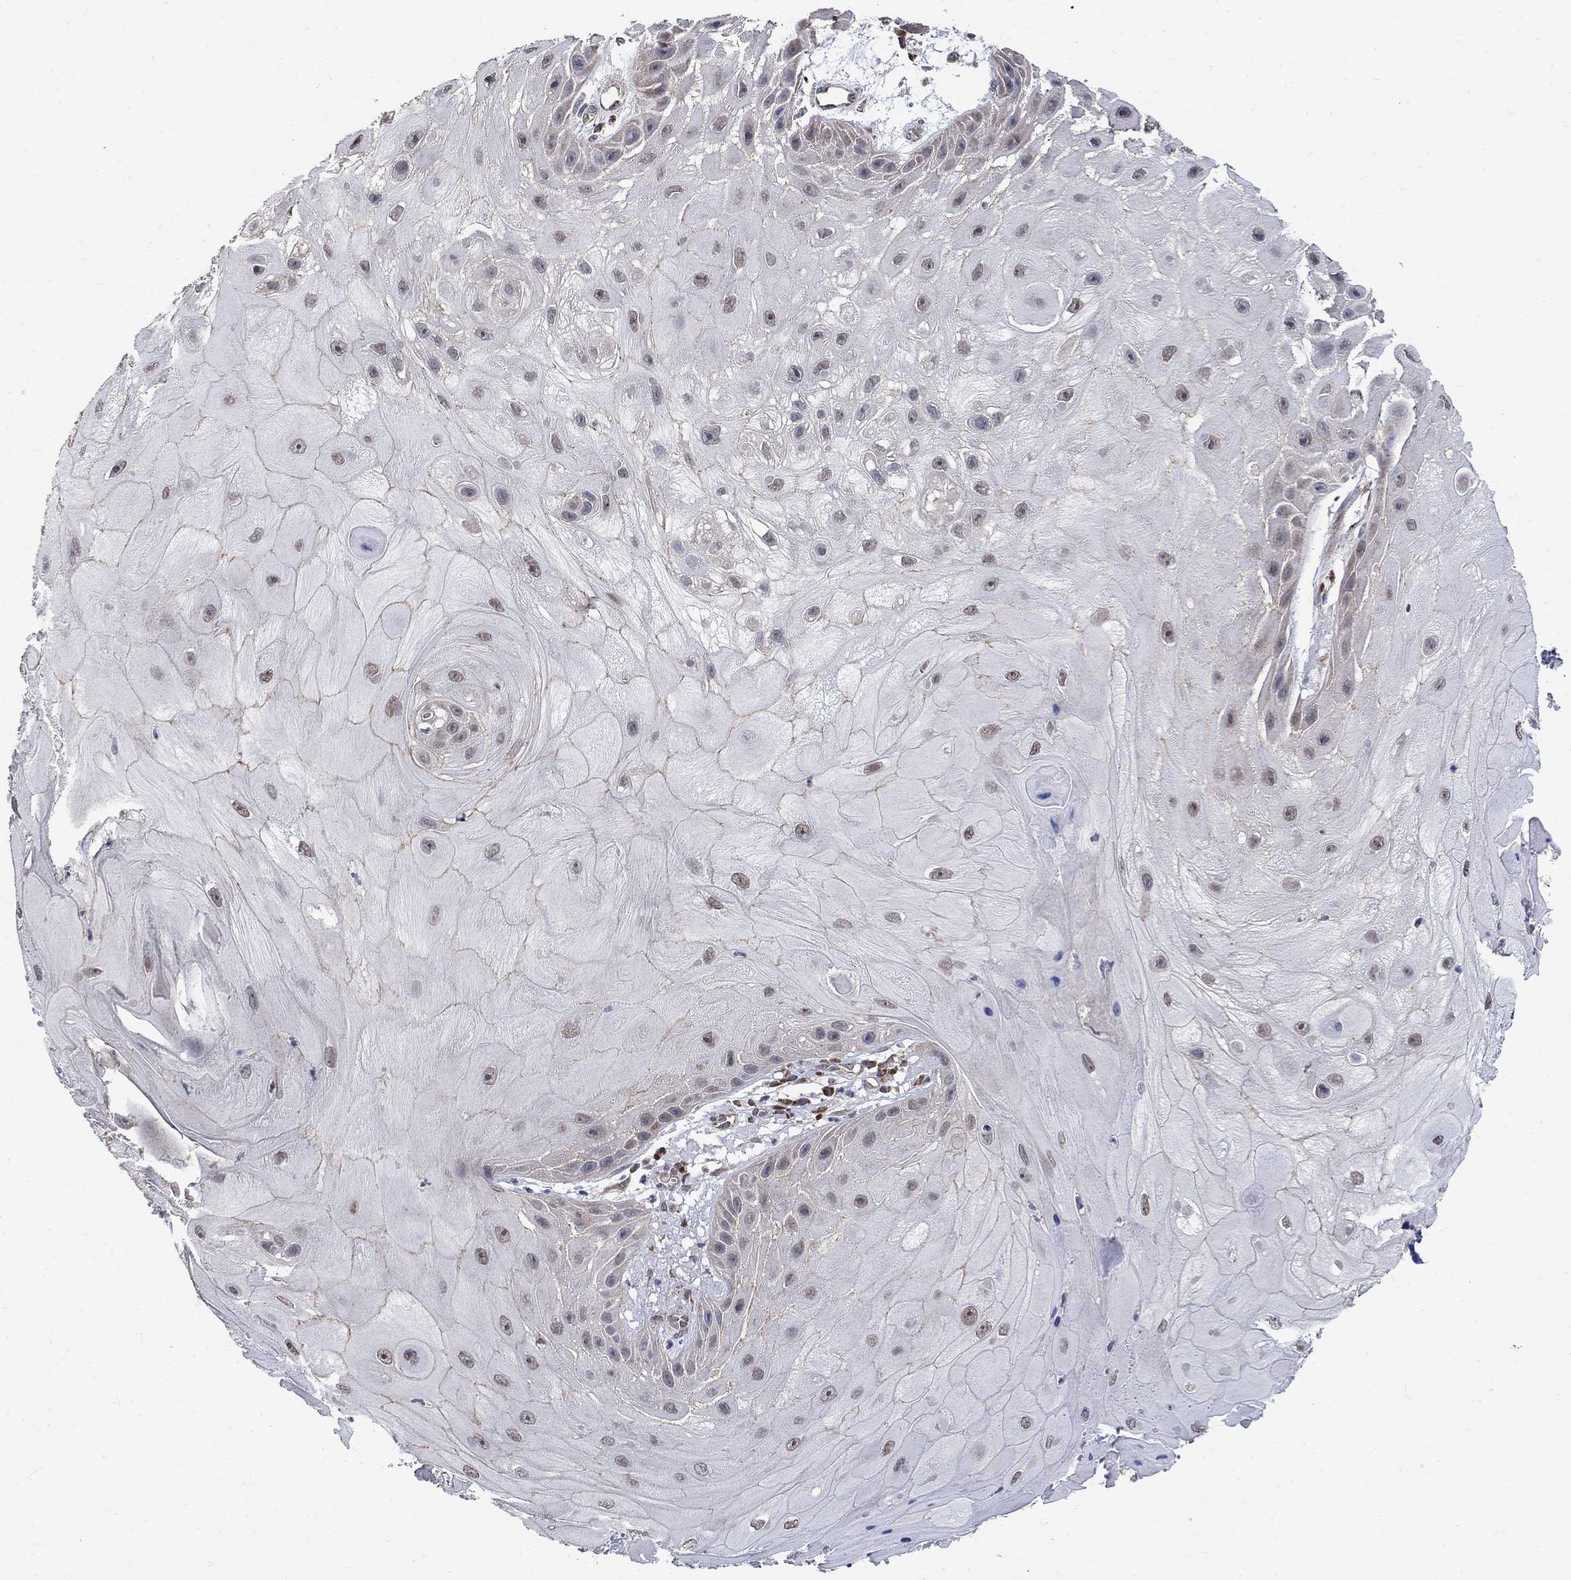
{"staining": {"intensity": "moderate", "quantity": "<25%", "location": "cytoplasmic/membranous,nuclear"}, "tissue": "skin cancer", "cell_type": "Tumor cells", "image_type": "cancer", "snomed": [{"axis": "morphology", "description": "Normal tissue, NOS"}, {"axis": "morphology", "description": "Squamous cell carcinoma, NOS"}, {"axis": "topography", "description": "Skin"}], "caption": "Skin squamous cell carcinoma tissue exhibits moderate cytoplasmic/membranous and nuclear staining in approximately <25% of tumor cells, visualized by immunohistochemistry. (IHC, brightfield microscopy, high magnification).", "gene": "ANKRA2", "patient": {"sex": "male", "age": 79}}